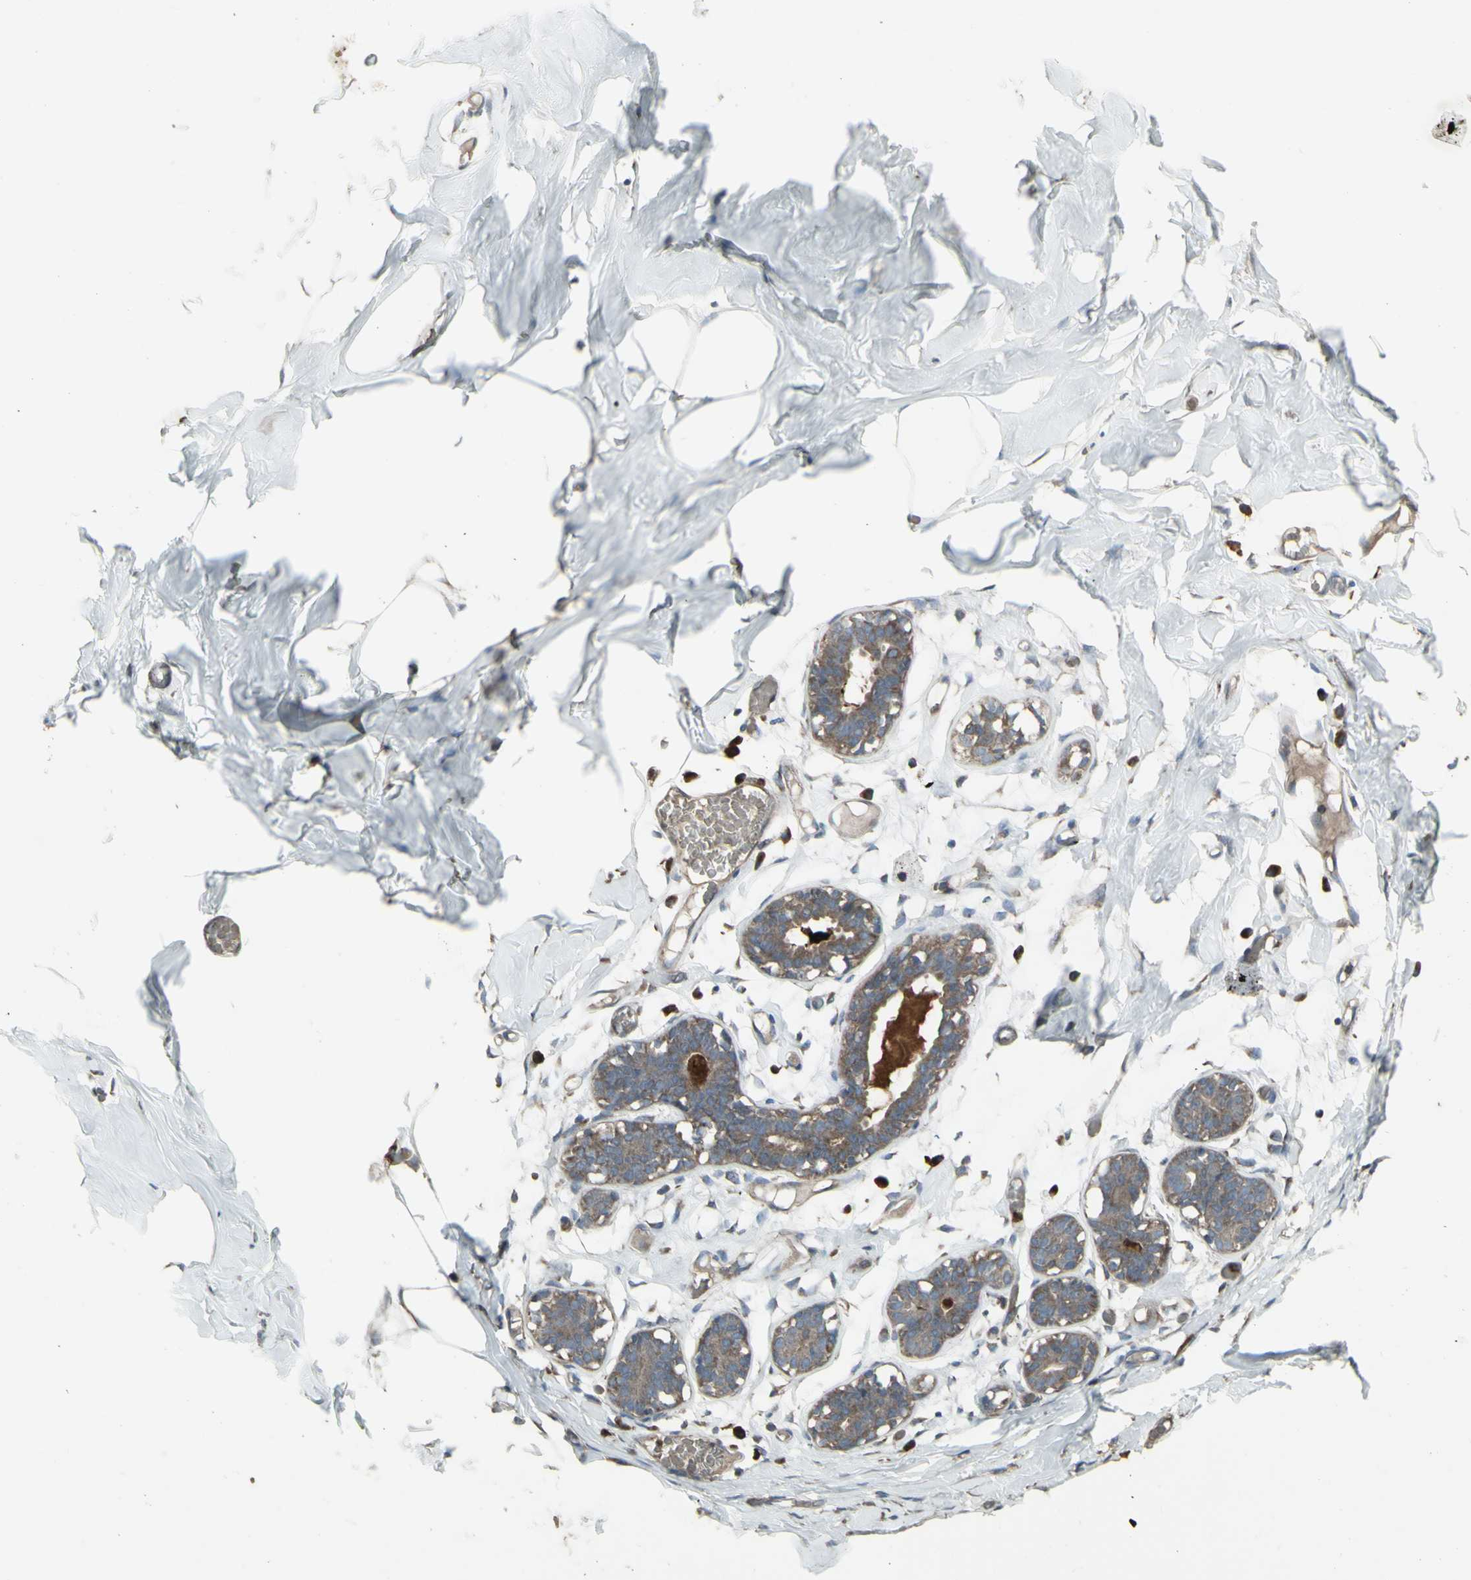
{"staining": {"intensity": "moderate", "quantity": ">75%", "location": "cytoplasmic/membranous"}, "tissue": "adipose tissue", "cell_type": "Adipocytes", "image_type": "normal", "snomed": [{"axis": "morphology", "description": "Normal tissue, NOS"}, {"axis": "topography", "description": "Breast"}, {"axis": "topography", "description": "Adipose tissue"}], "caption": "Moderate cytoplasmic/membranous staining is present in approximately >75% of adipocytes in benign adipose tissue. (DAB IHC with brightfield microscopy, high magnification).", "gene": "SHC1", "patient": {"sex": "female", "age": 25}}